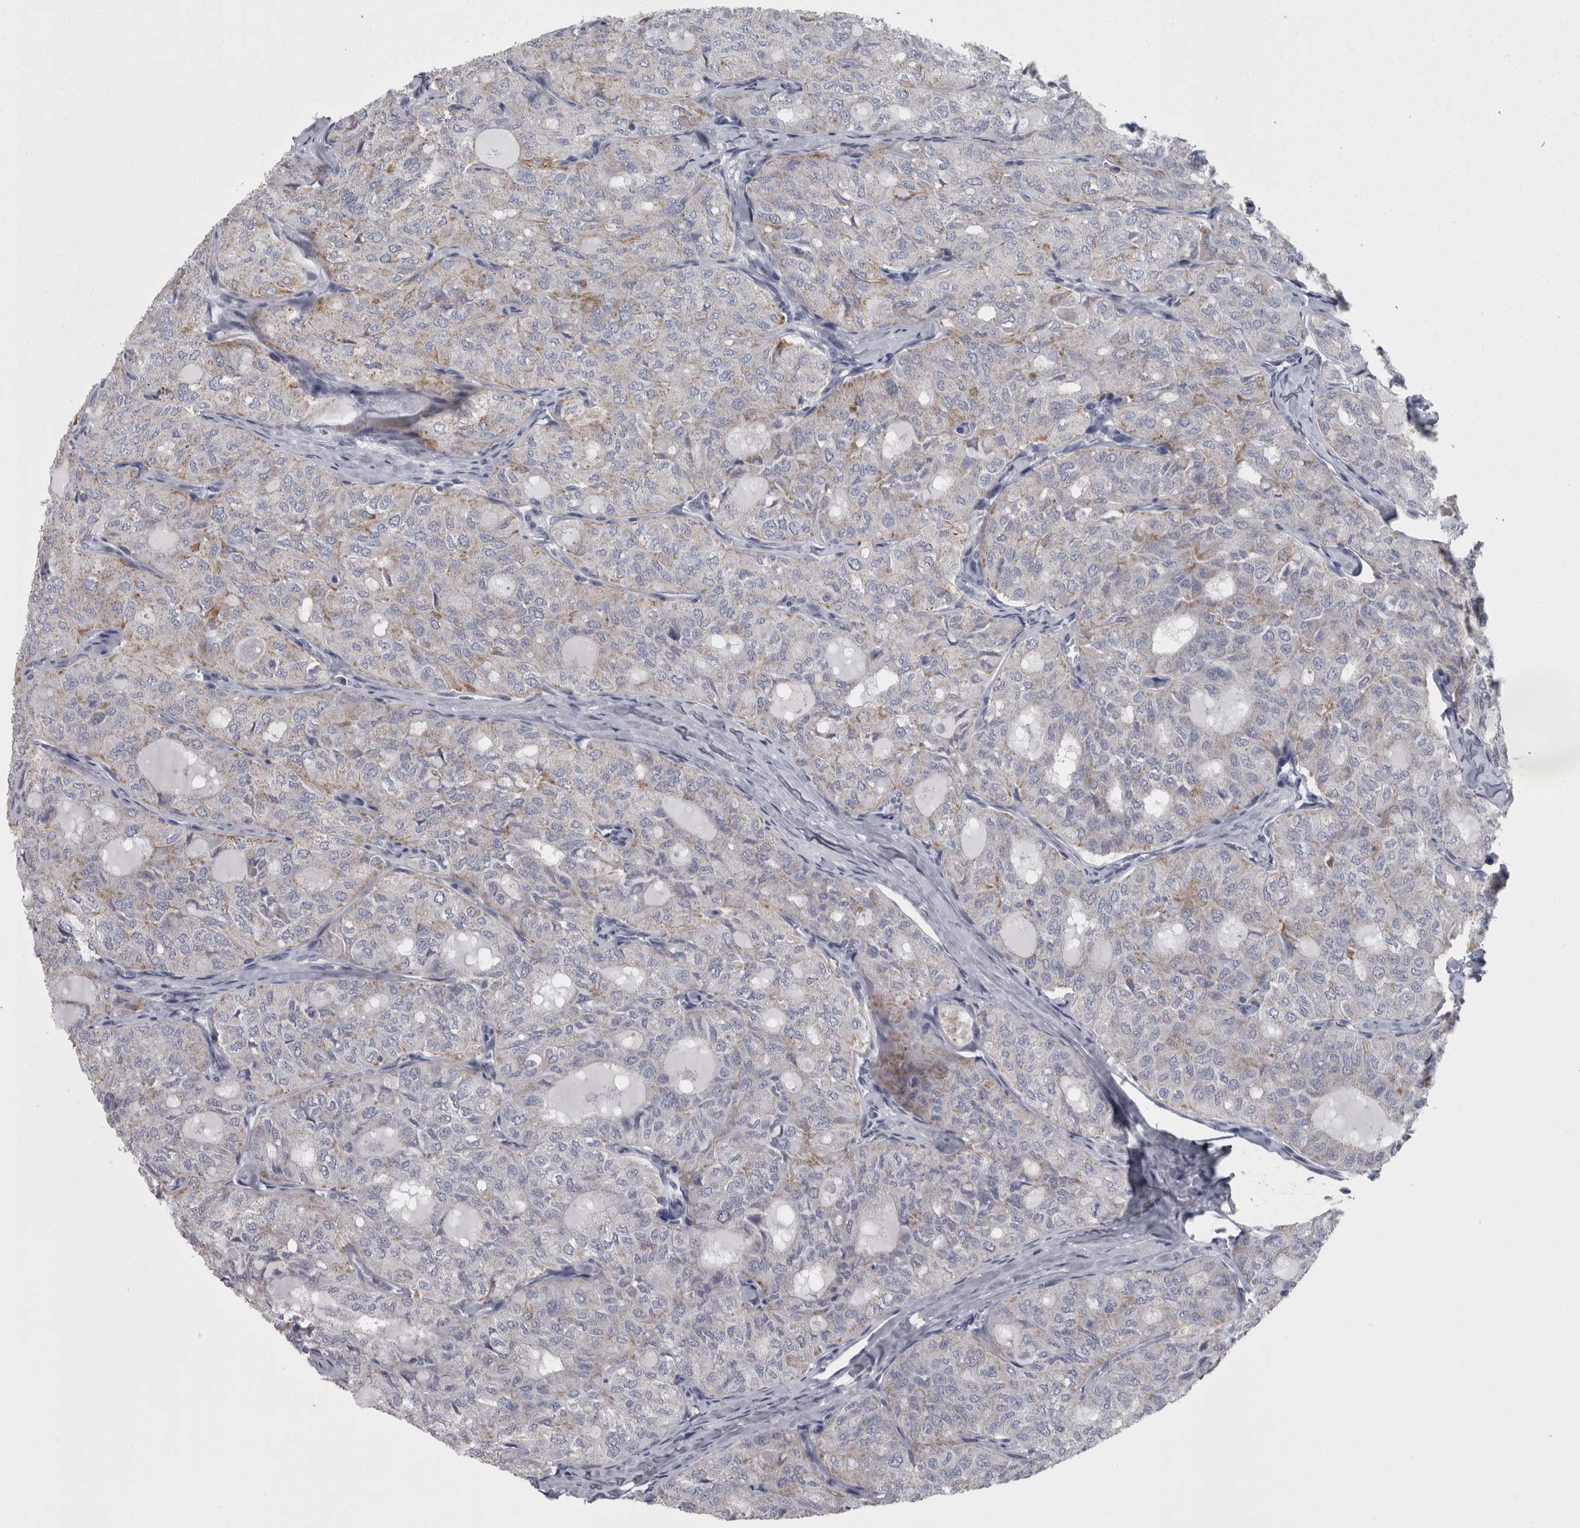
{"staining": {"intensity": "moderate", "quantity": "<25%", "location": "cytoplasmic/membranous"}, "tissue": "thyroid cancer", "cell_type": "Tumor cells", "image_type": "cancer", "snomed": [{"axis": "morphology", "description": "Follicular adenoma carcinoma, NOS"}, {"axis": "topography", "description": "Thyroid gland"}], "caption": "Human thyroid follicular adenoma carcinoma stained with a protein marker exhibits moderate staining in tumor cells.", "gene": "DBT", "patient": {"sex": "male", "age": 75}}